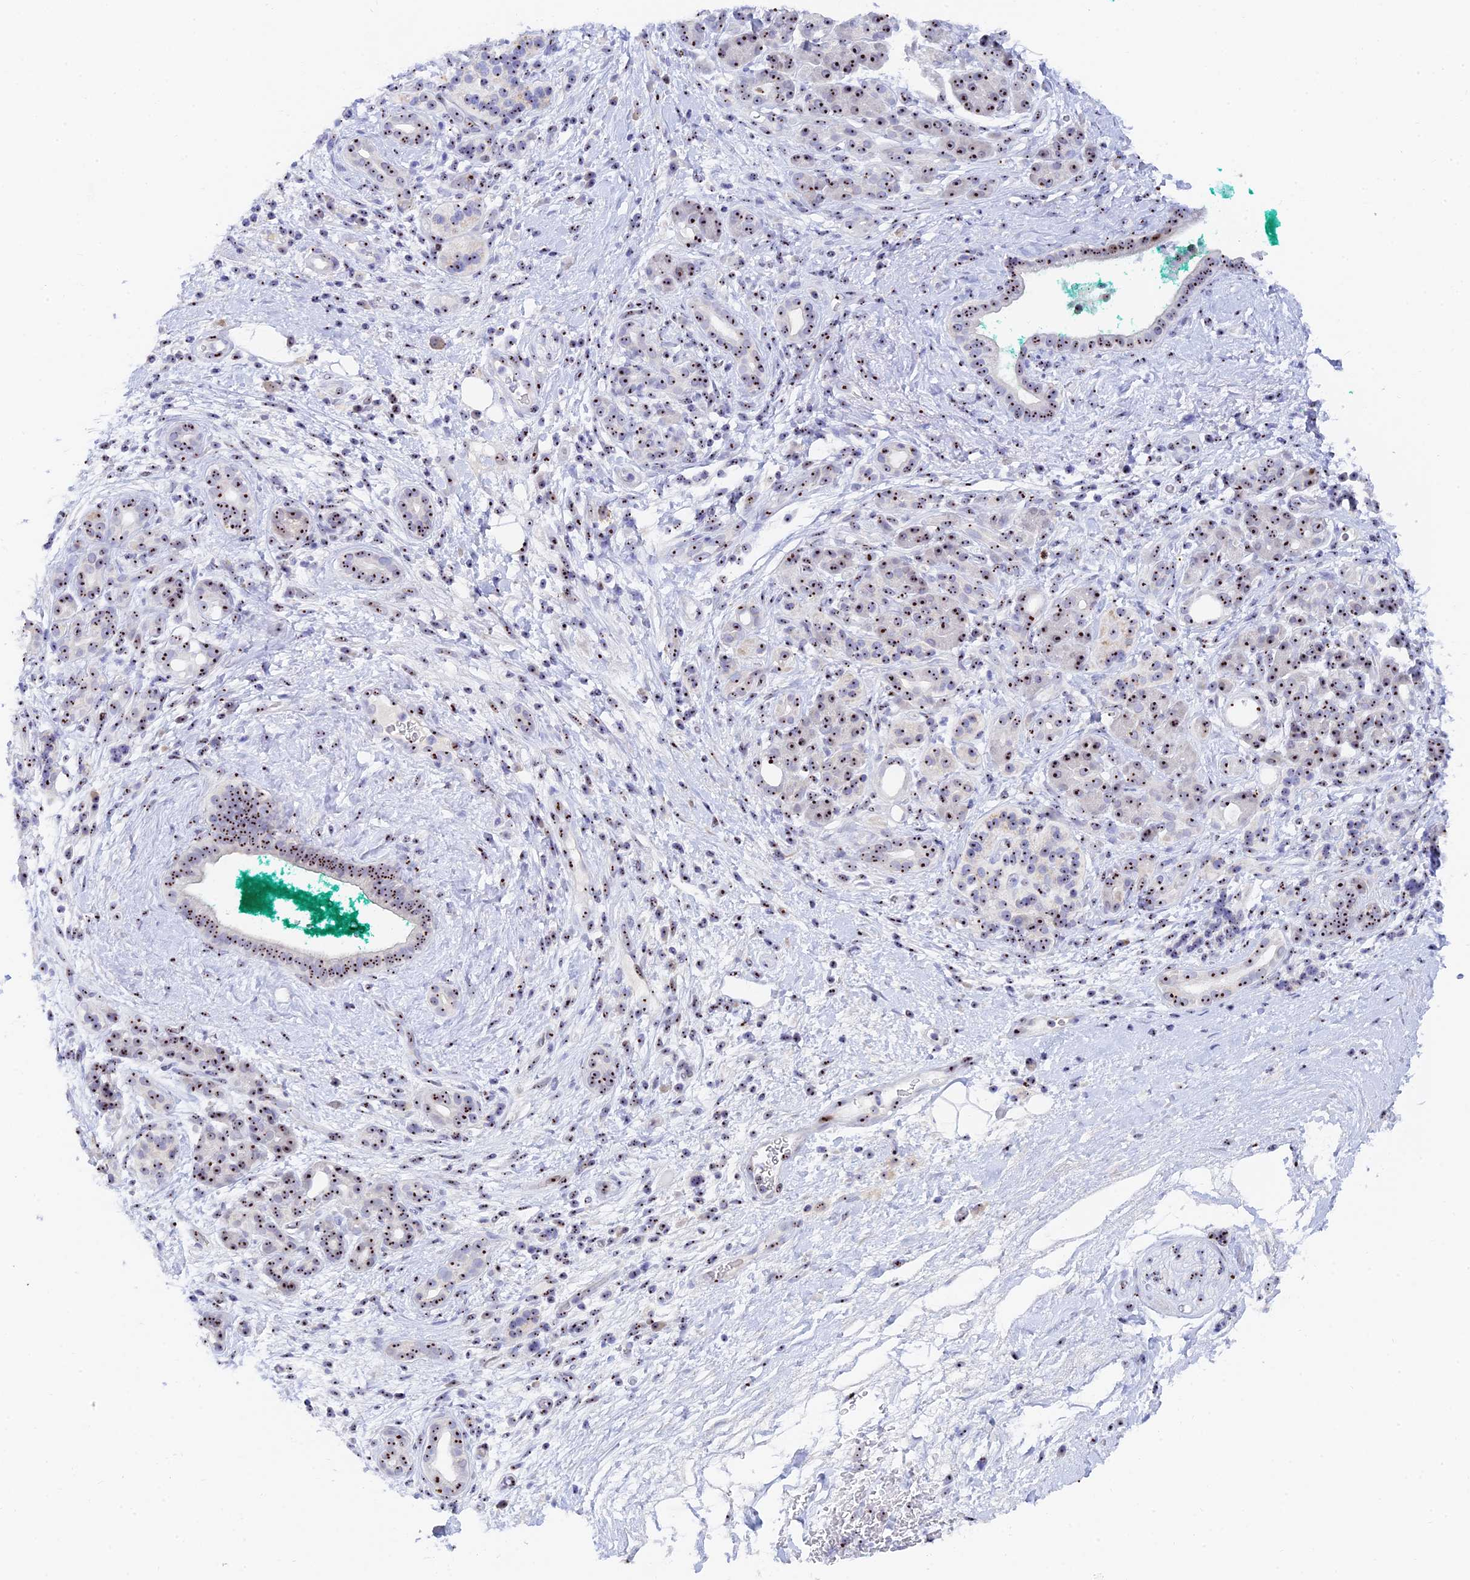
{"staining": {"intensity": "strong", "quantity": ">75%", "location": "nuclear"}, "tissue": "pancreatic cancer", "cell_type": "Tumor cells", "image_type": "cancer", "snomed": [{"axis": "morphology", "description": "Adenocarcinoma, NOS"}, {"axis": "topography", "description": "Pancreas"}], "caption": "A photomicrograph of human adenocarcinoma (pancreatic) stained for a protein demonstrates strong nuclear brown staining in tumor cells.", "gene": "RSL1D1", "patient": {"sex": "male", "age": 78}}